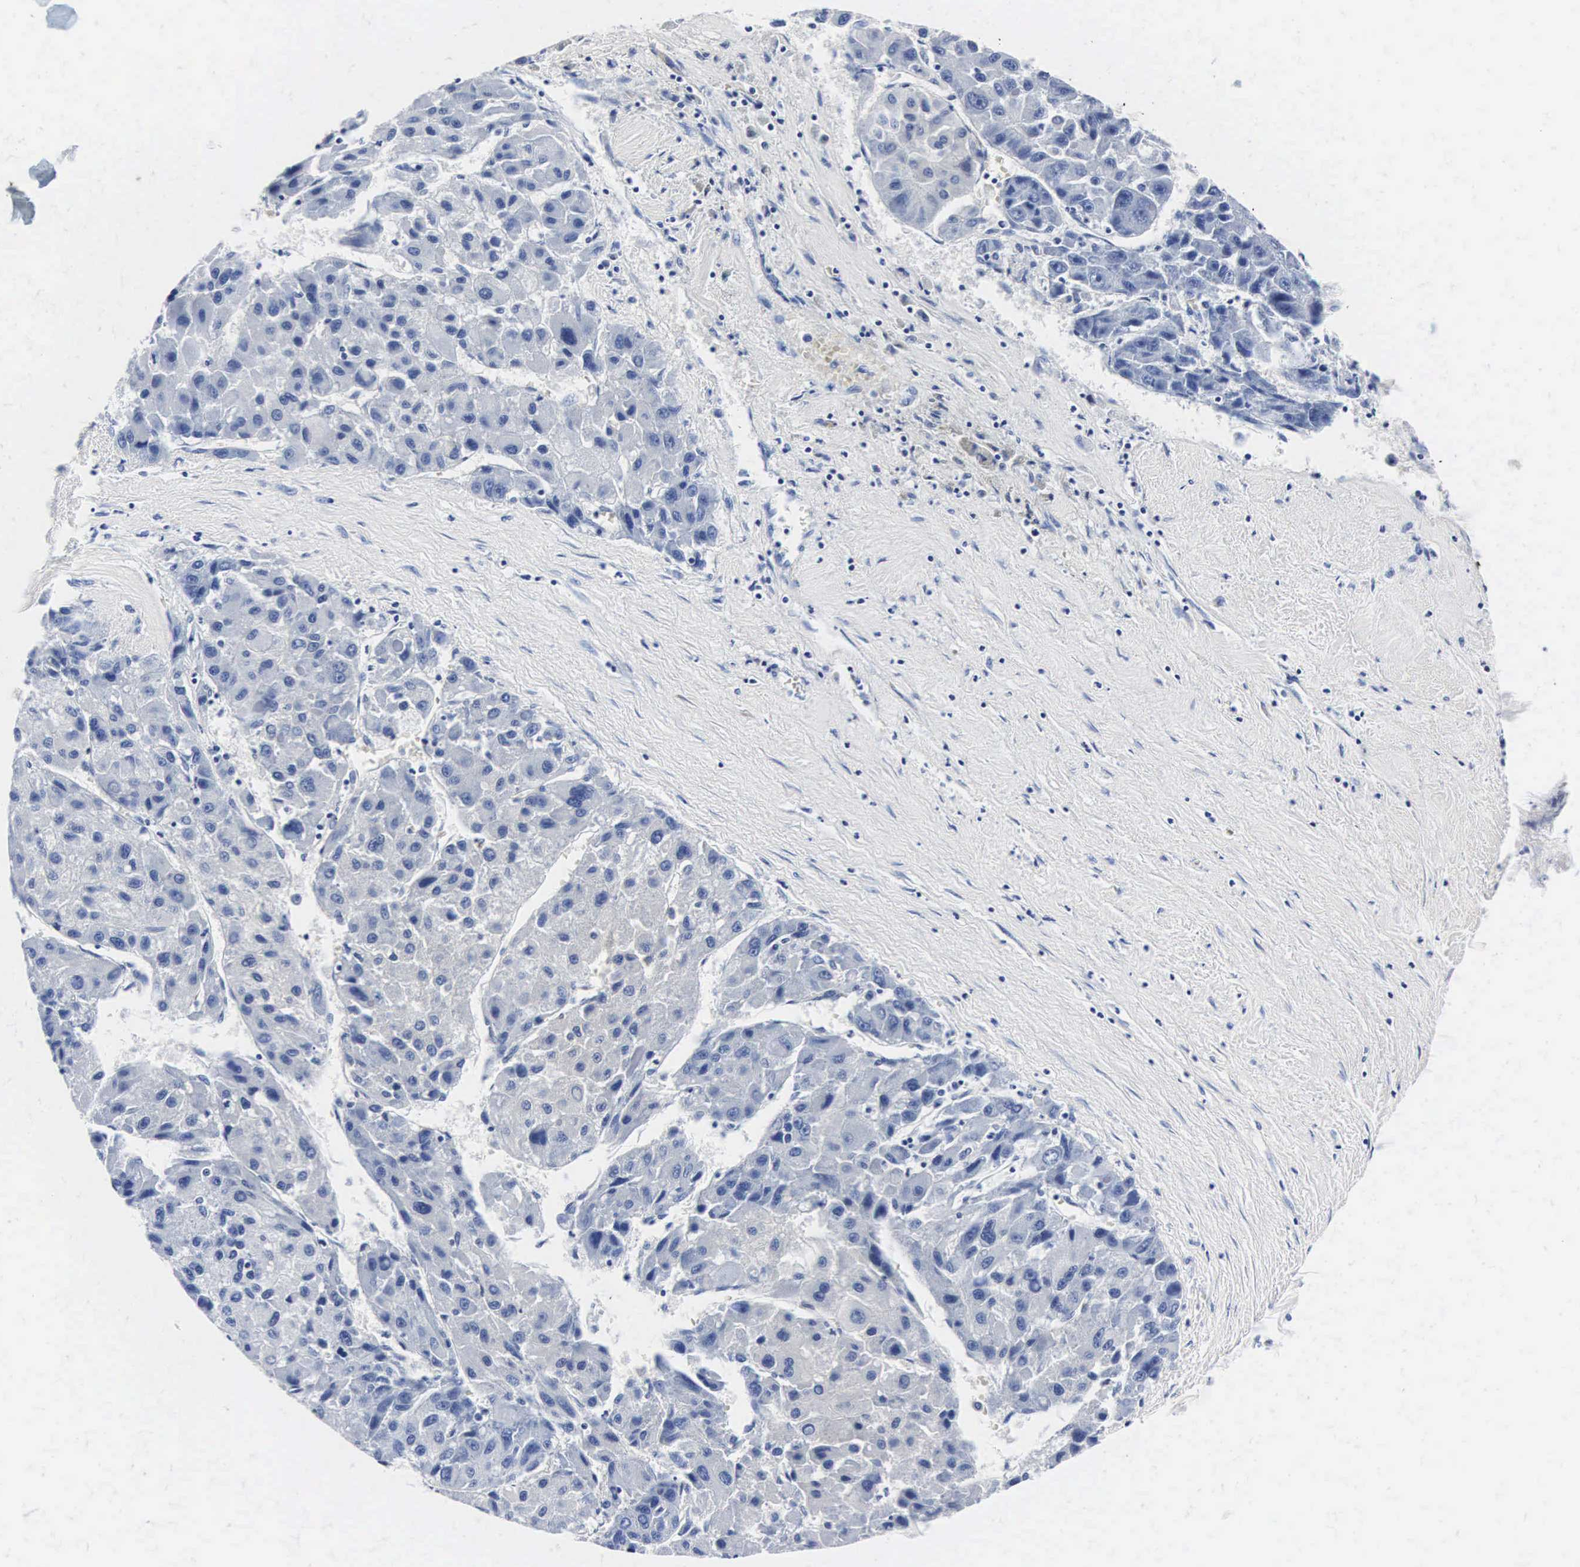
{"staining": {"intensity": "negative", "quantity": "none", "location": "none"}, "tissue": "liver cancer", "cell_type": "Tumor cells", "image_type": "cancer", "snomed": [{"axis": "morphology", "description": "Carcinoma, Hepatocellular, NOS"}, {"axis": "topography", "description": "Liver"}], "caption": "Photomicrograph shows no significant protein staining in tumor cells of liver hepatocellular carcinoma. (Brightfield microscopy of DAB (3,3'-diaminobenzidine) IHC at high magnification).", "gene": "ENO2", "patient": {"sex": "male", "age": 64}}